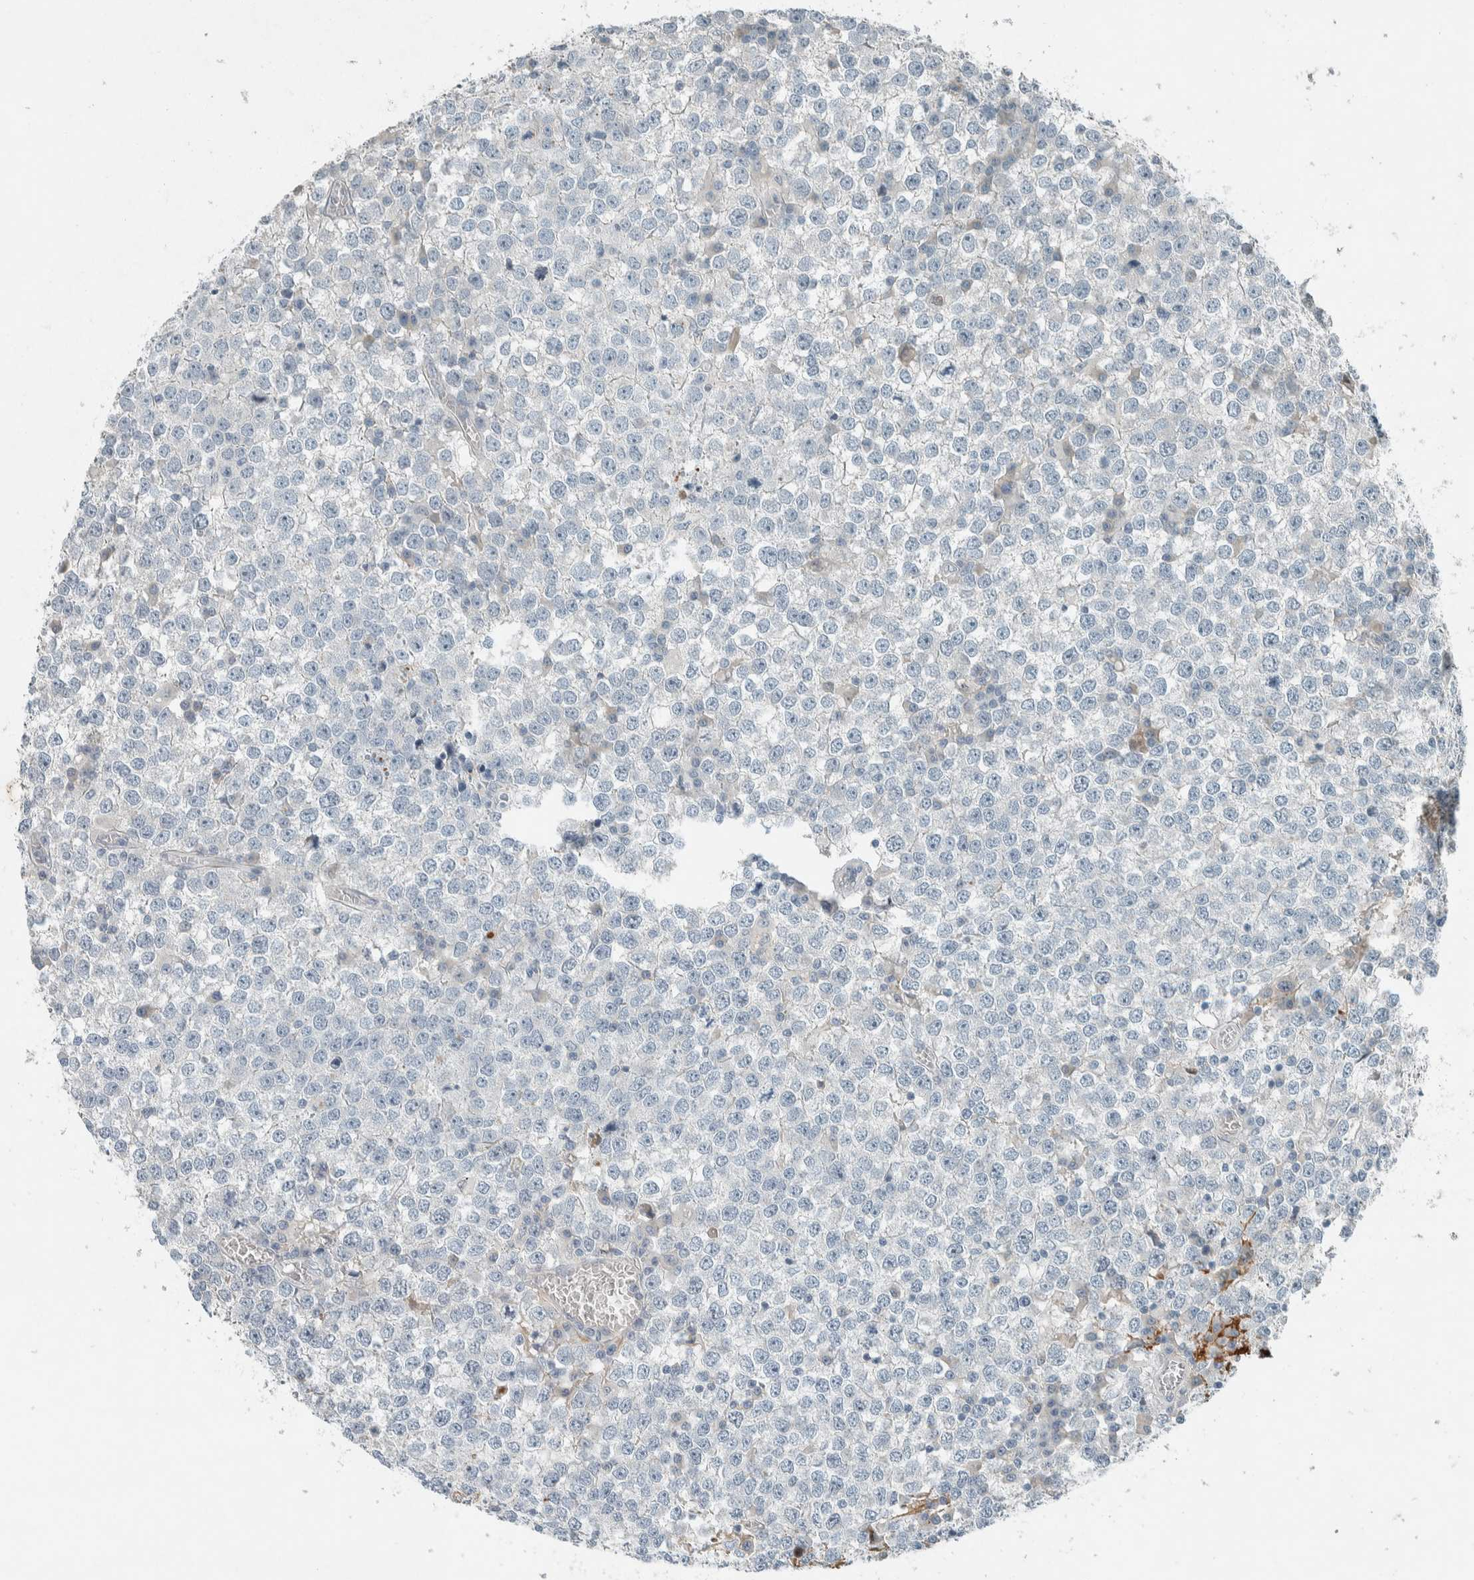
{"staining": {"intensity": "negative", "quantity": "none", "location": "none"}, "tissue": "testis cancer", "cell_type": "Tumor cells", "image_type": "cancer", "snomed": [{"axis": "morphology", "description": "Seminoma, NOS"}, {"axis": "topography", "description": "Testis"}], "caption": "An immunohistochemistry photomicrograph of testis cancer is shown. There is no staining in tumor cells of testis cancer. (DAB immunohistochemistry (IHC), high magnification).", "gene": "CERCAM", "patient": {"sex": "male", "age": 65}}